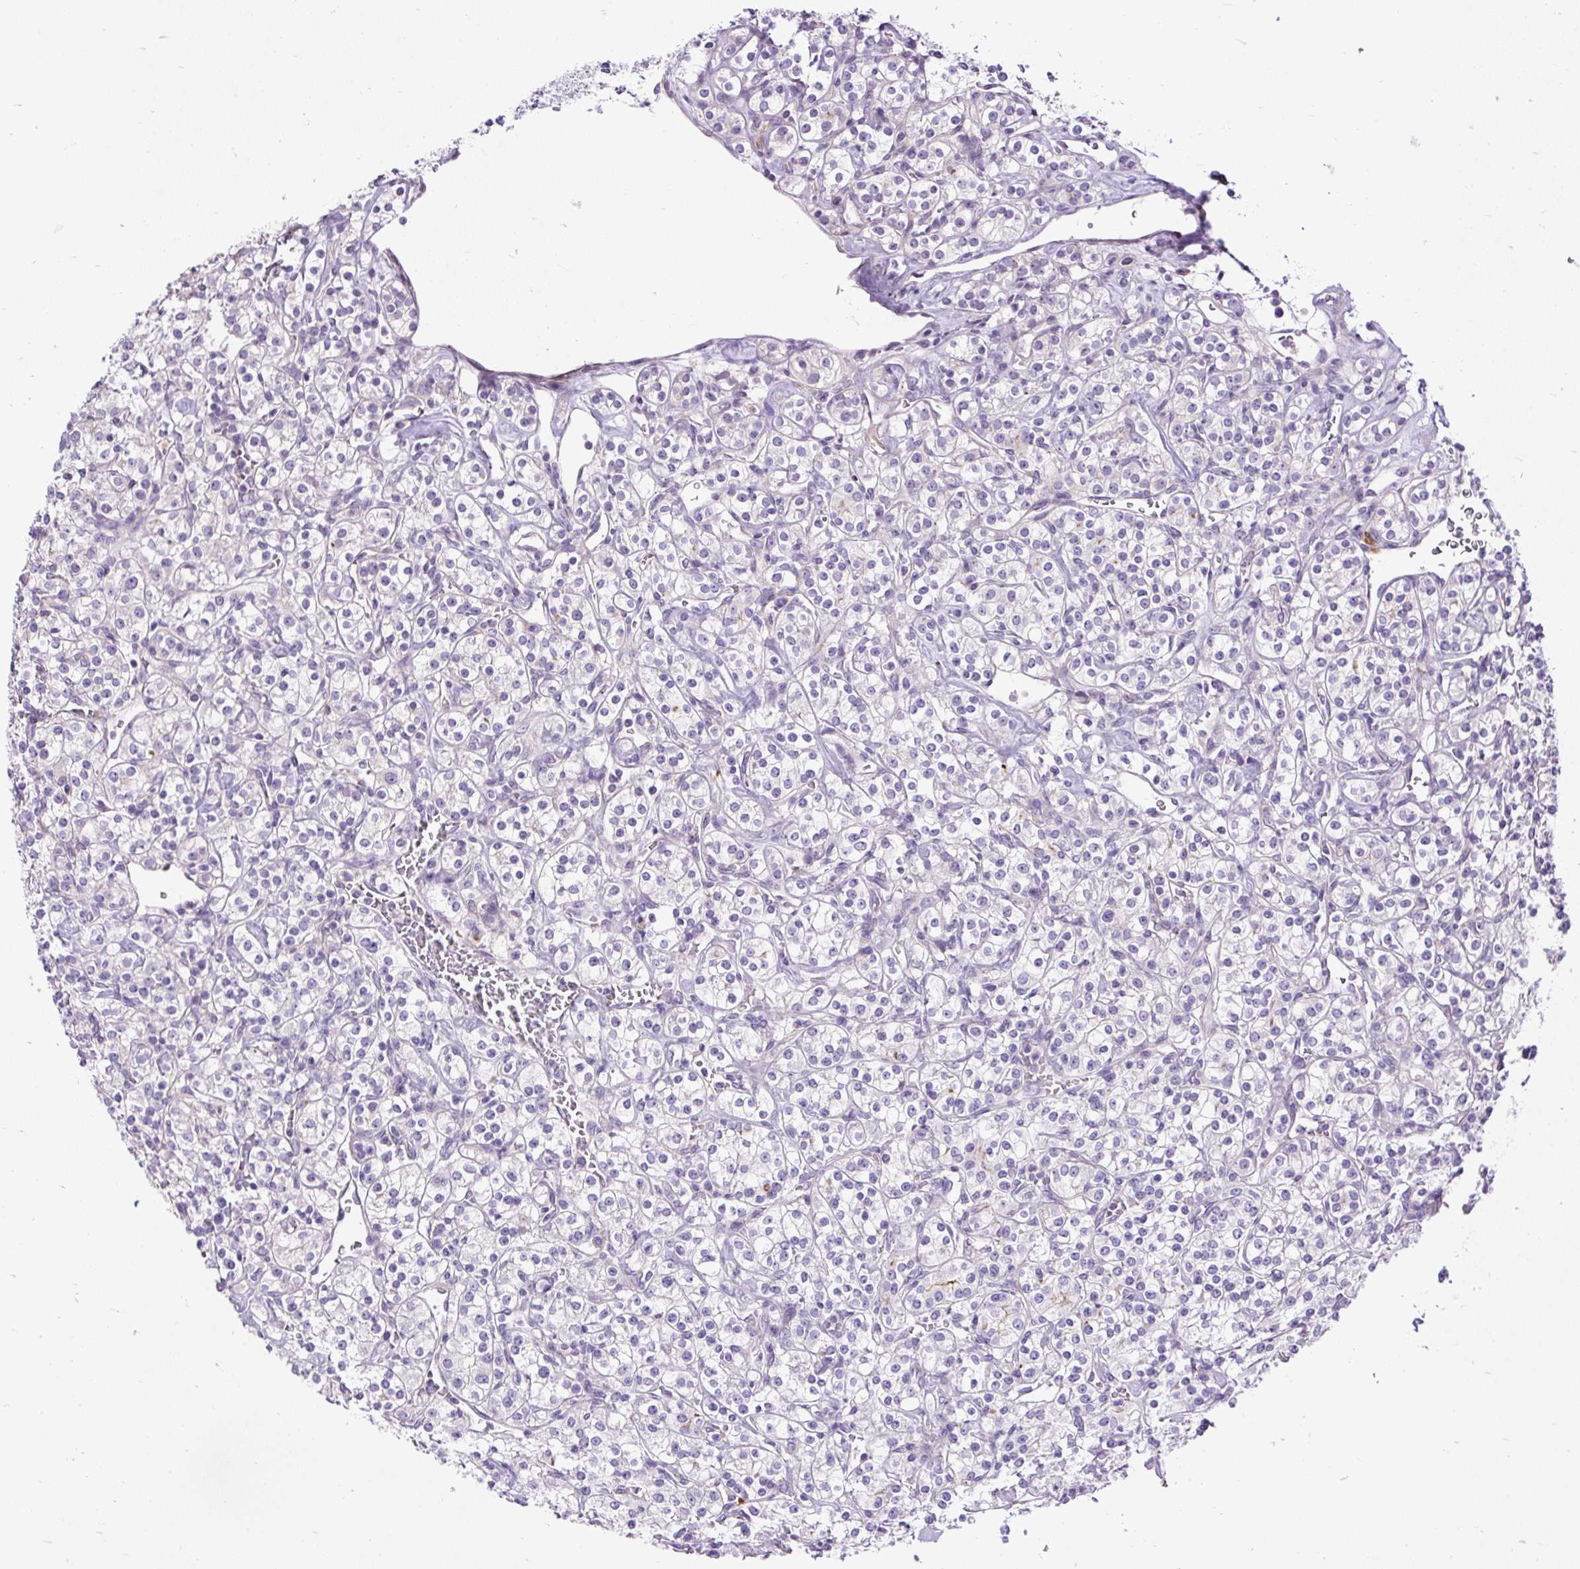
{"staining": {"intensity": "negative", "quantity": "none", "location": "none"}, "tissue": "renal cancer", "cell_type": "Tumor cells", "image_type": "cancer", "snomed": [{"axis": "morphology", "description": "Adenocarcinoma, NOS"}, {"axis": "topography", "description": "Kidney"}], "caption": "Immunohistochemistry image of neoplastic tissue: adenocarcinoma (renal) stained with DAB demonstrates no significant protein positivity in tumor cells.", "gene": "CFAP47", "patient": {"sex": "male", "age": 77}}